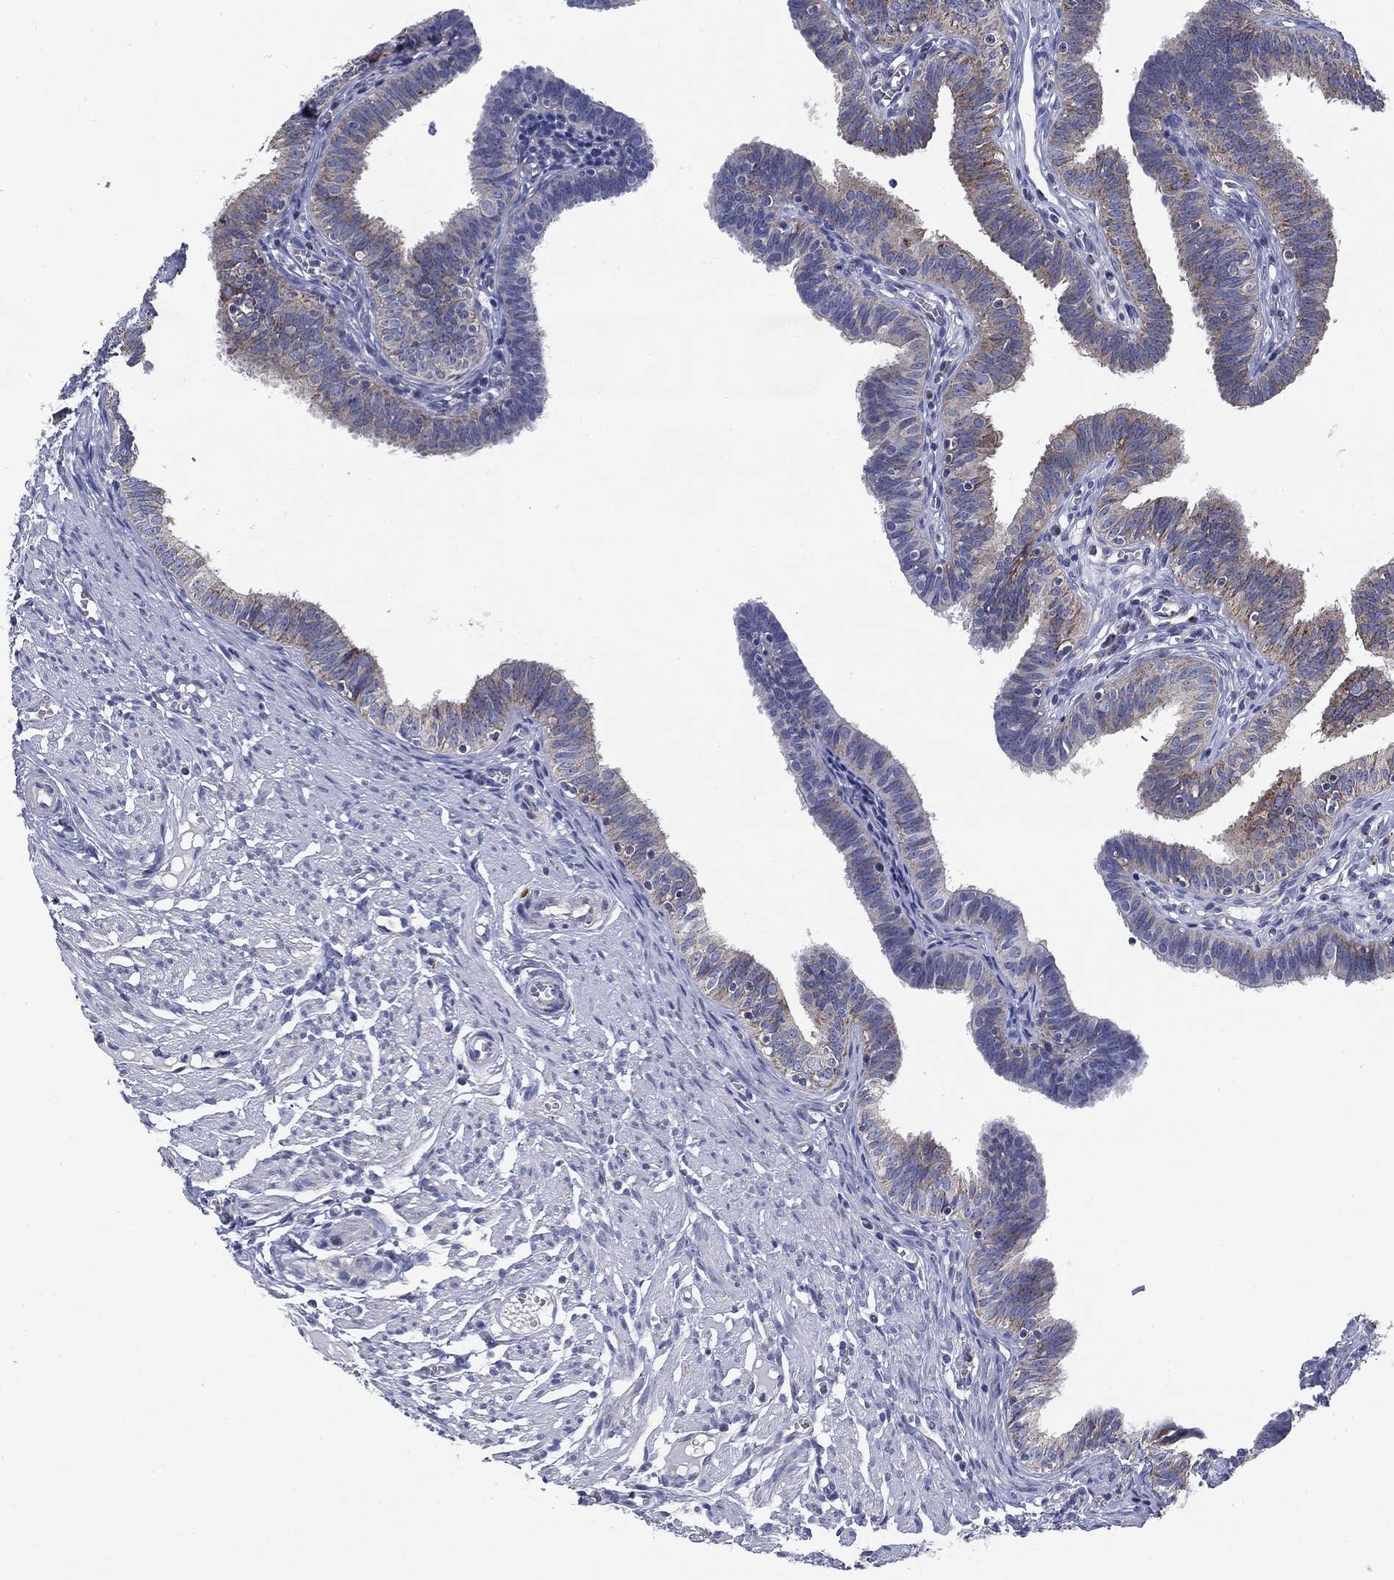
{"staining": {"intensity": "moderate", "quantity": "<25%", "location": "cytoplasmic/membranous"}, "tissue": "fallopian tube", "cell_type": "Glandular cells", "image_type": "normal", "snomed": [{"axis": "morphology", "description": "Normal tissue, NOS"}, {"axis": "topography", "description": "Fallopian tube"}], "caption": "A histopathology image showing moderate cytoplasmic/membranous positivity in about <25% of glandular cells in benign fallopian tube, as visualized by brown immunohistochemical staining.", "gene": "NACAD", "patient": {"sex": "female", "age": 25}}